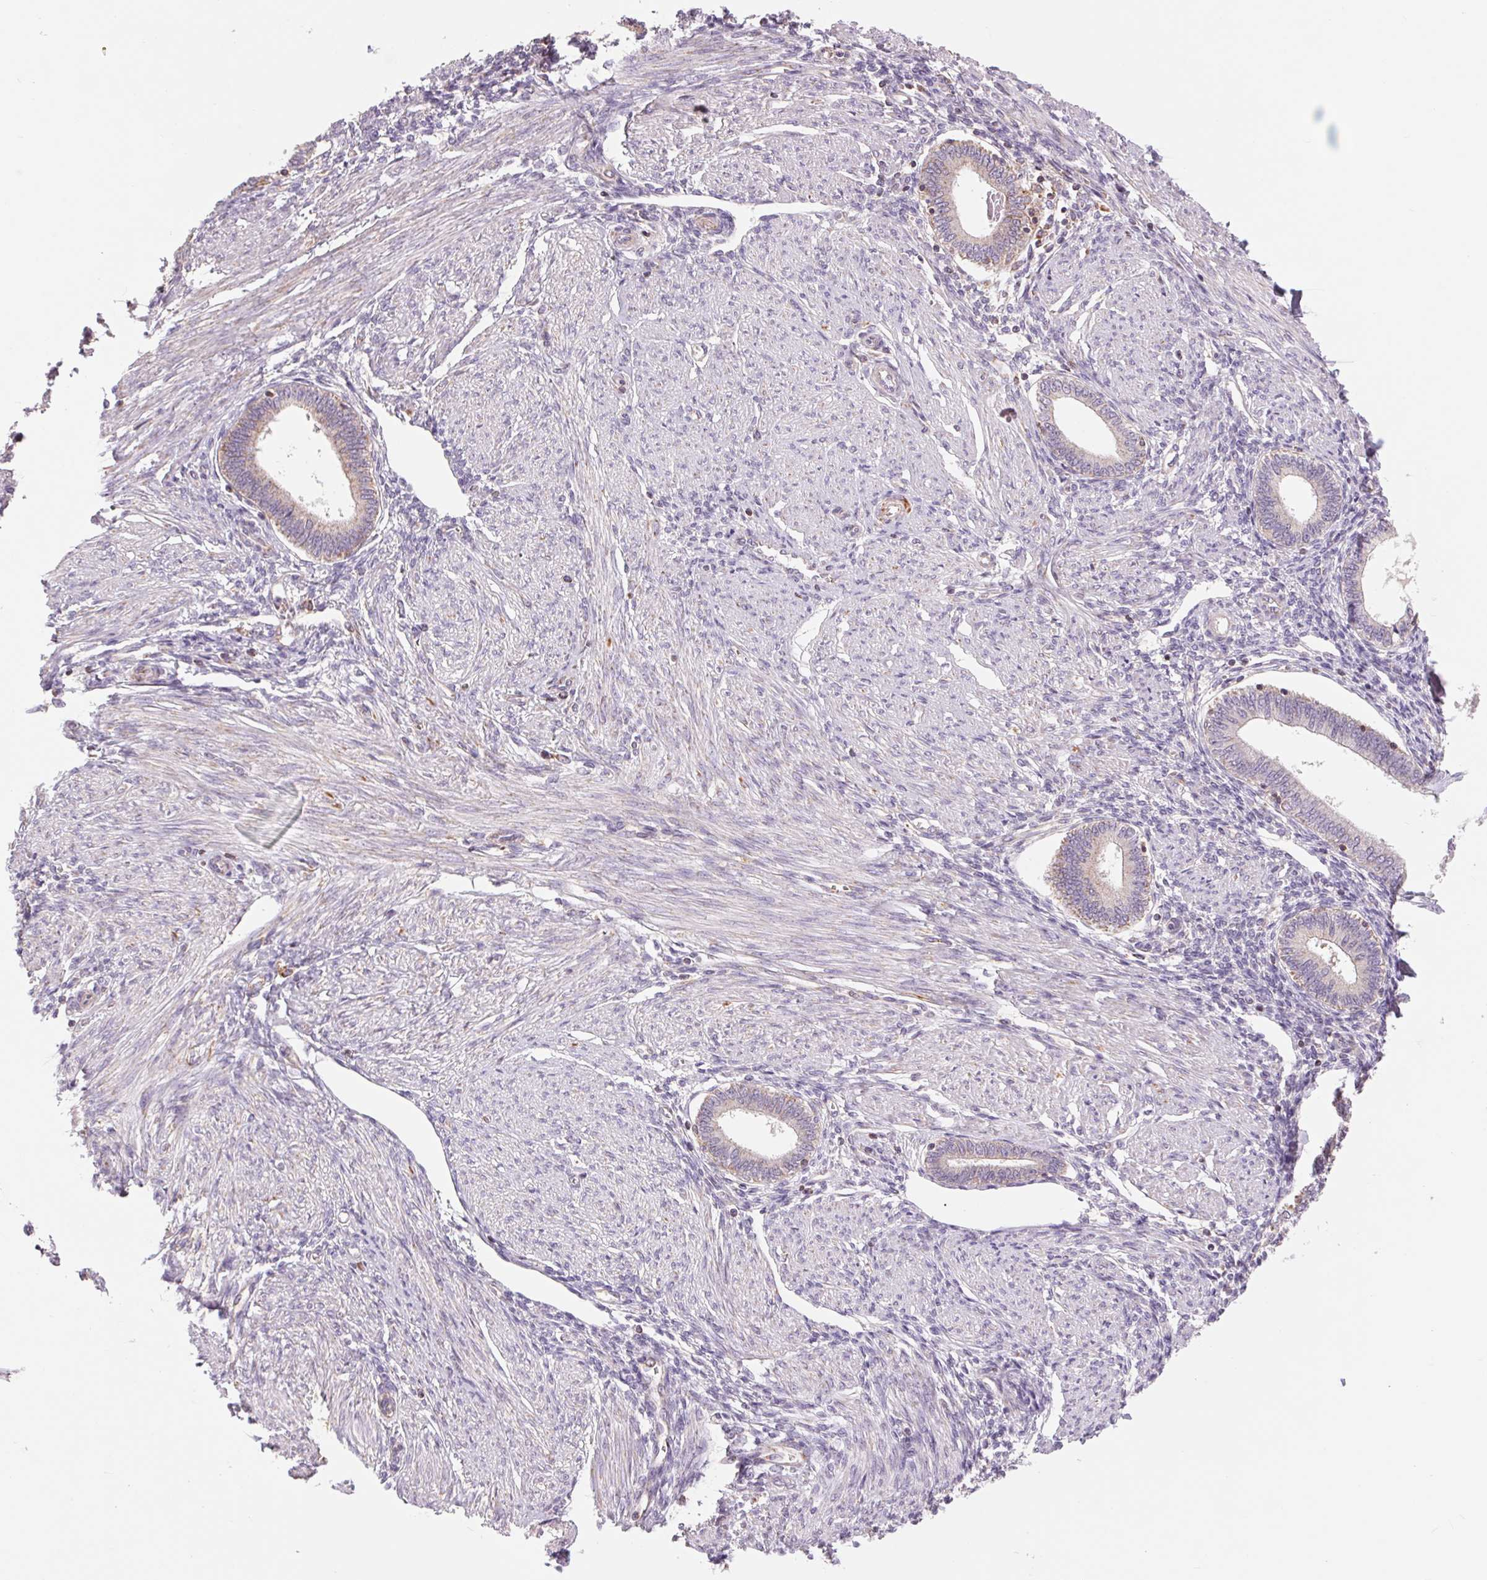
{"staining": {"intensity": "negative", "quantity": "none", "location": "none"}, "tissue": "endometrium", "cell_type": "Cells in endometrial stroma", "image_type": "normal", "snomed": [{"axis": "morphology", "description": "Normal tissue, NOS"}, {"axis": "topography", "description": "Endometrium"}], "caption": "Cells in endometrial stroma are negative for brown protein staining in unremarkable endometrium. (DAB (3,3'-diaminobenzidine) IHC with hematoxylin counter stain).", "gene": "COX6A1", "patient": {"sex": "female", "age": 42}}